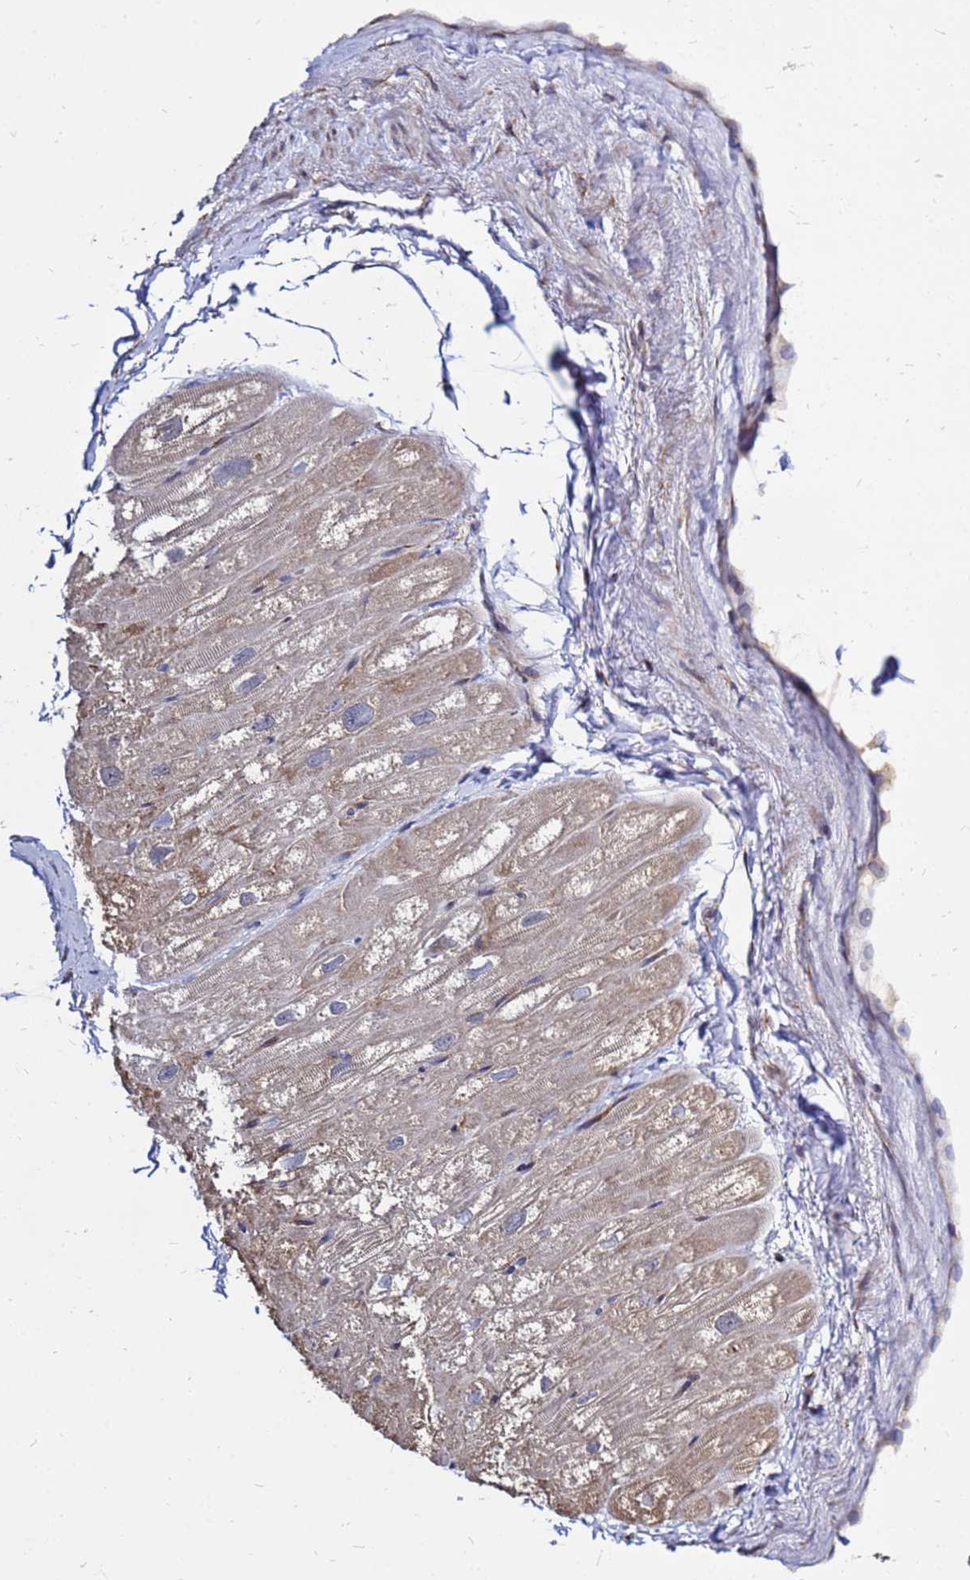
{"staining": {"intensity": "weak", "quantity": "25%-75%", "location": "cytoplasmic/membranous"}, "tissue": "heart muscle", "cell_type": "Cardiomyocytes", "image_type": "normal", "snomed": [{"axis": "morphology", "description": "Normal tissue, NOS"}, {"axis": "topography", "description": "Heart"}], "caption": "Cardiomyocytes exhibit low levels of weak cytoplasmic/membranous expression in about 25%-75% of cells in normal human heart muscle.", "gene": "MOB2", "patient": {"sex": "male", "age": 50}}